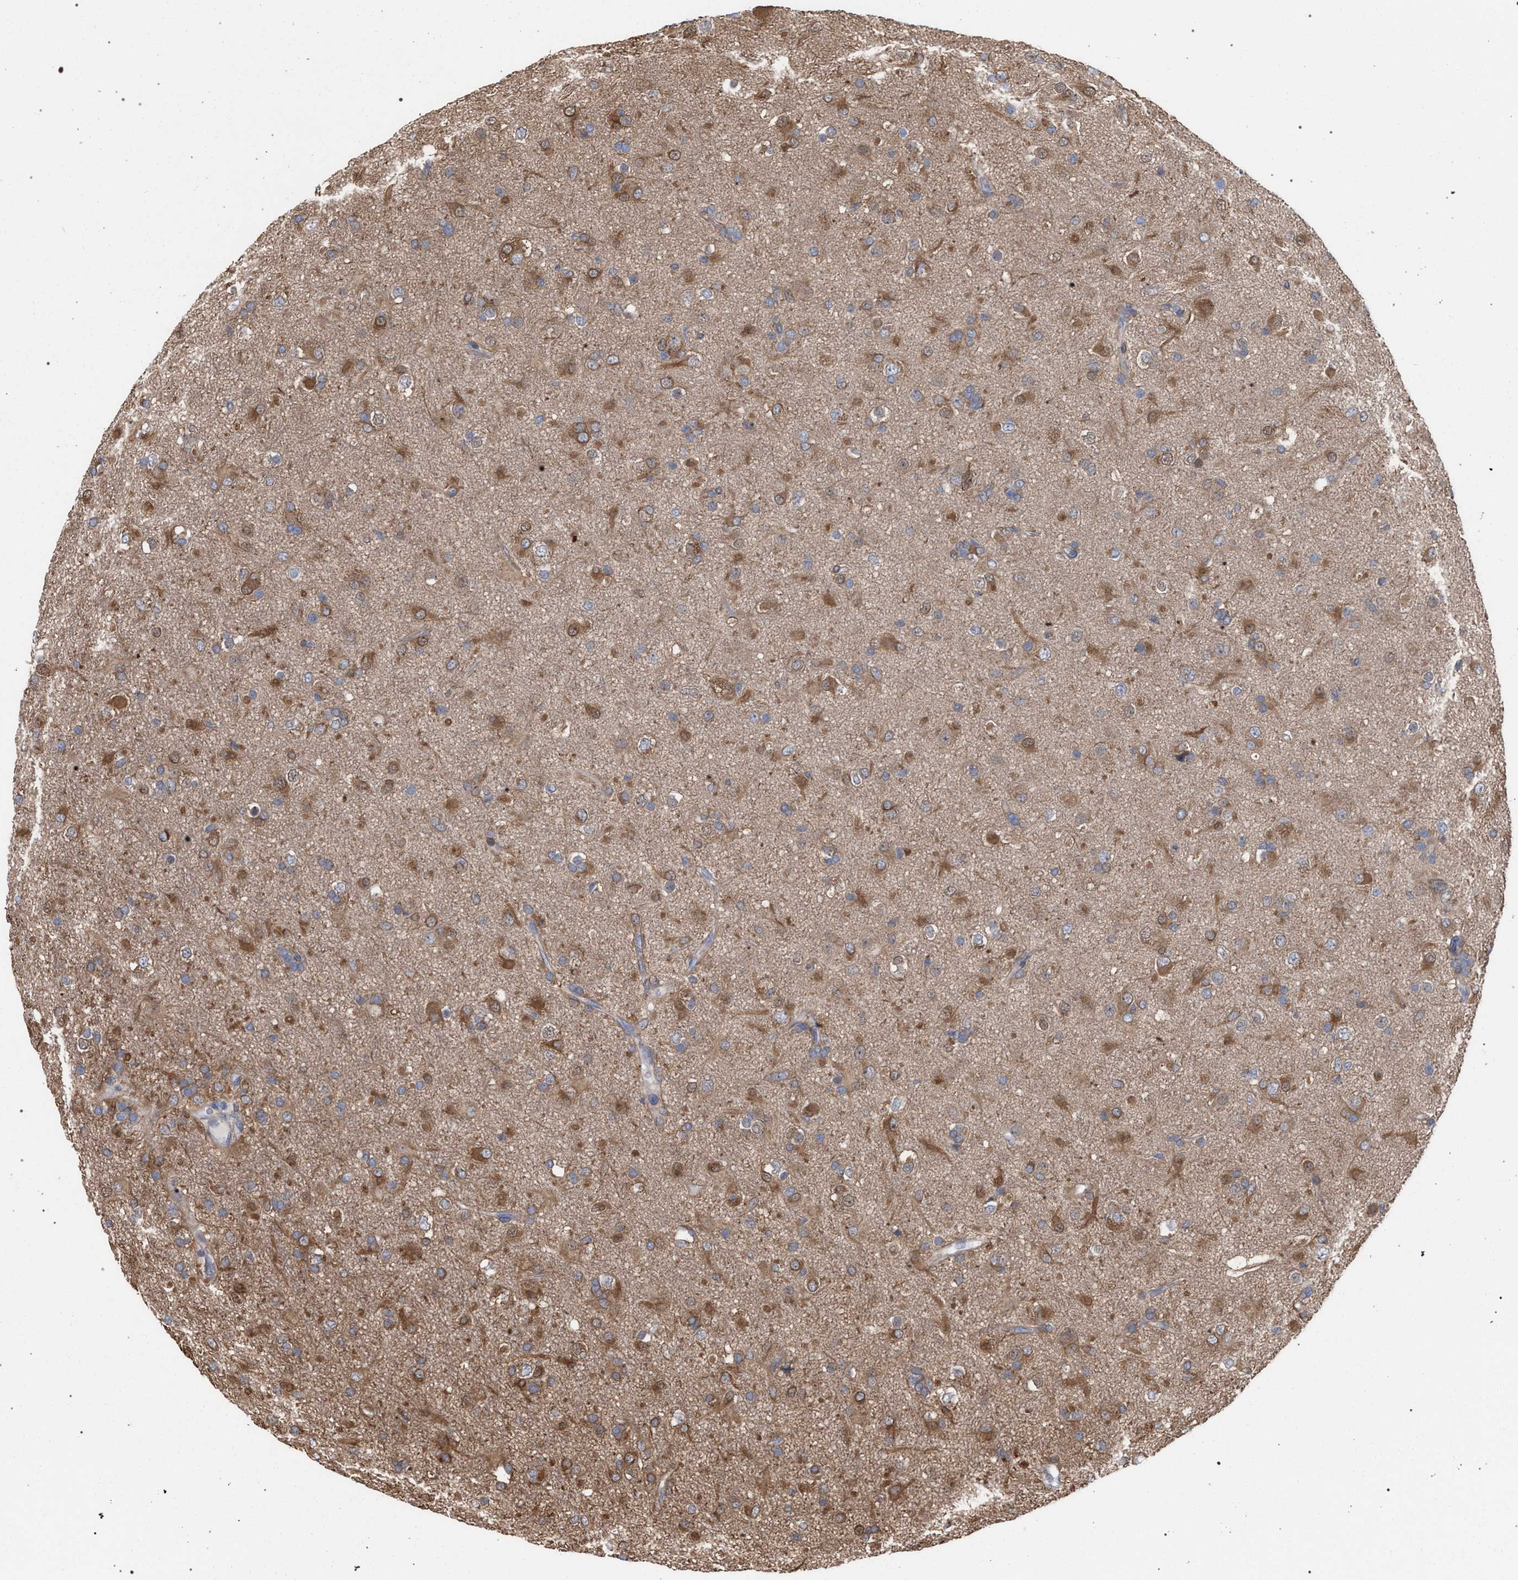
{"staining": {"intensity": "moderate", "quantity": ">75%", "location": "cytoplasmic/membranous"}, "tissue": "glioma", "cell_type": "Tumor cells", "image_type": "cancer", "snomed": [{"axis": "morphology", "description": "Glioma, malignant, Low grade"}, {"axis": "topography", "description": "Brain"}], "caption": "Human low-grade glioma (malignant) stained with a brown dye exhibits moderate cytoplasmic/membranous positive expression in about >75% of tumor cells.", "gene": "FHOD3", "patient": {"sex": "male", "age": 65}}